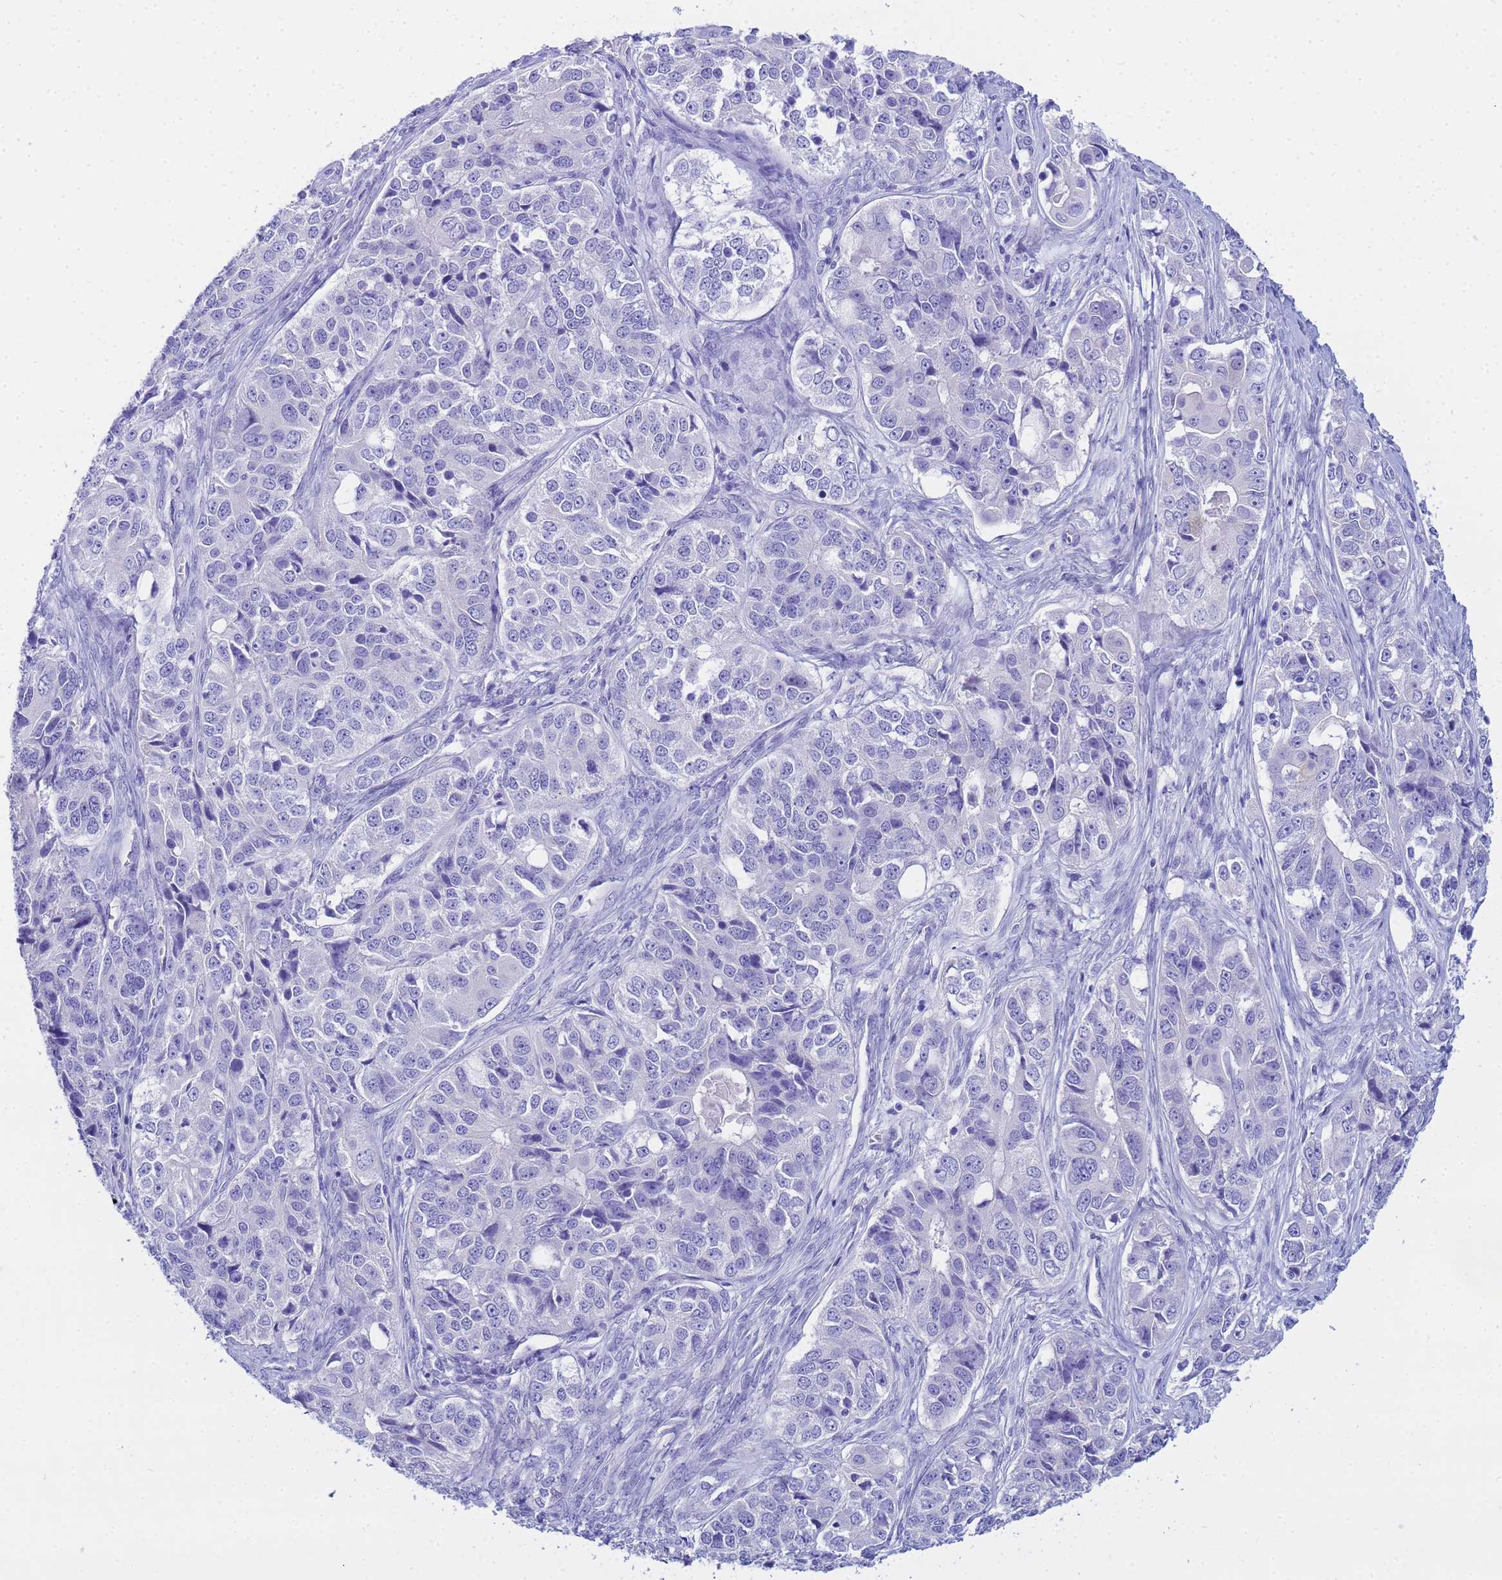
{"staining": {"intensity": "negative", "quantity": "none", "location": "none"}, "tissue": "ovarian cancer", "cell_type": "Tumor cells", "image_type": "cancer", "snomed": [{"axis": "morphology", "description": "Carcinoma, endometroid"}, {"axis": "topography", "description": "Ovary"}], "caption": "This is an immunohistochemistry (IHC) photomicrograph of human ovarian endometroid carcinoma. There is no staining in tumor cells.", "gene": "AQP12A", "patient": {"sex": "female", "age": 51}}